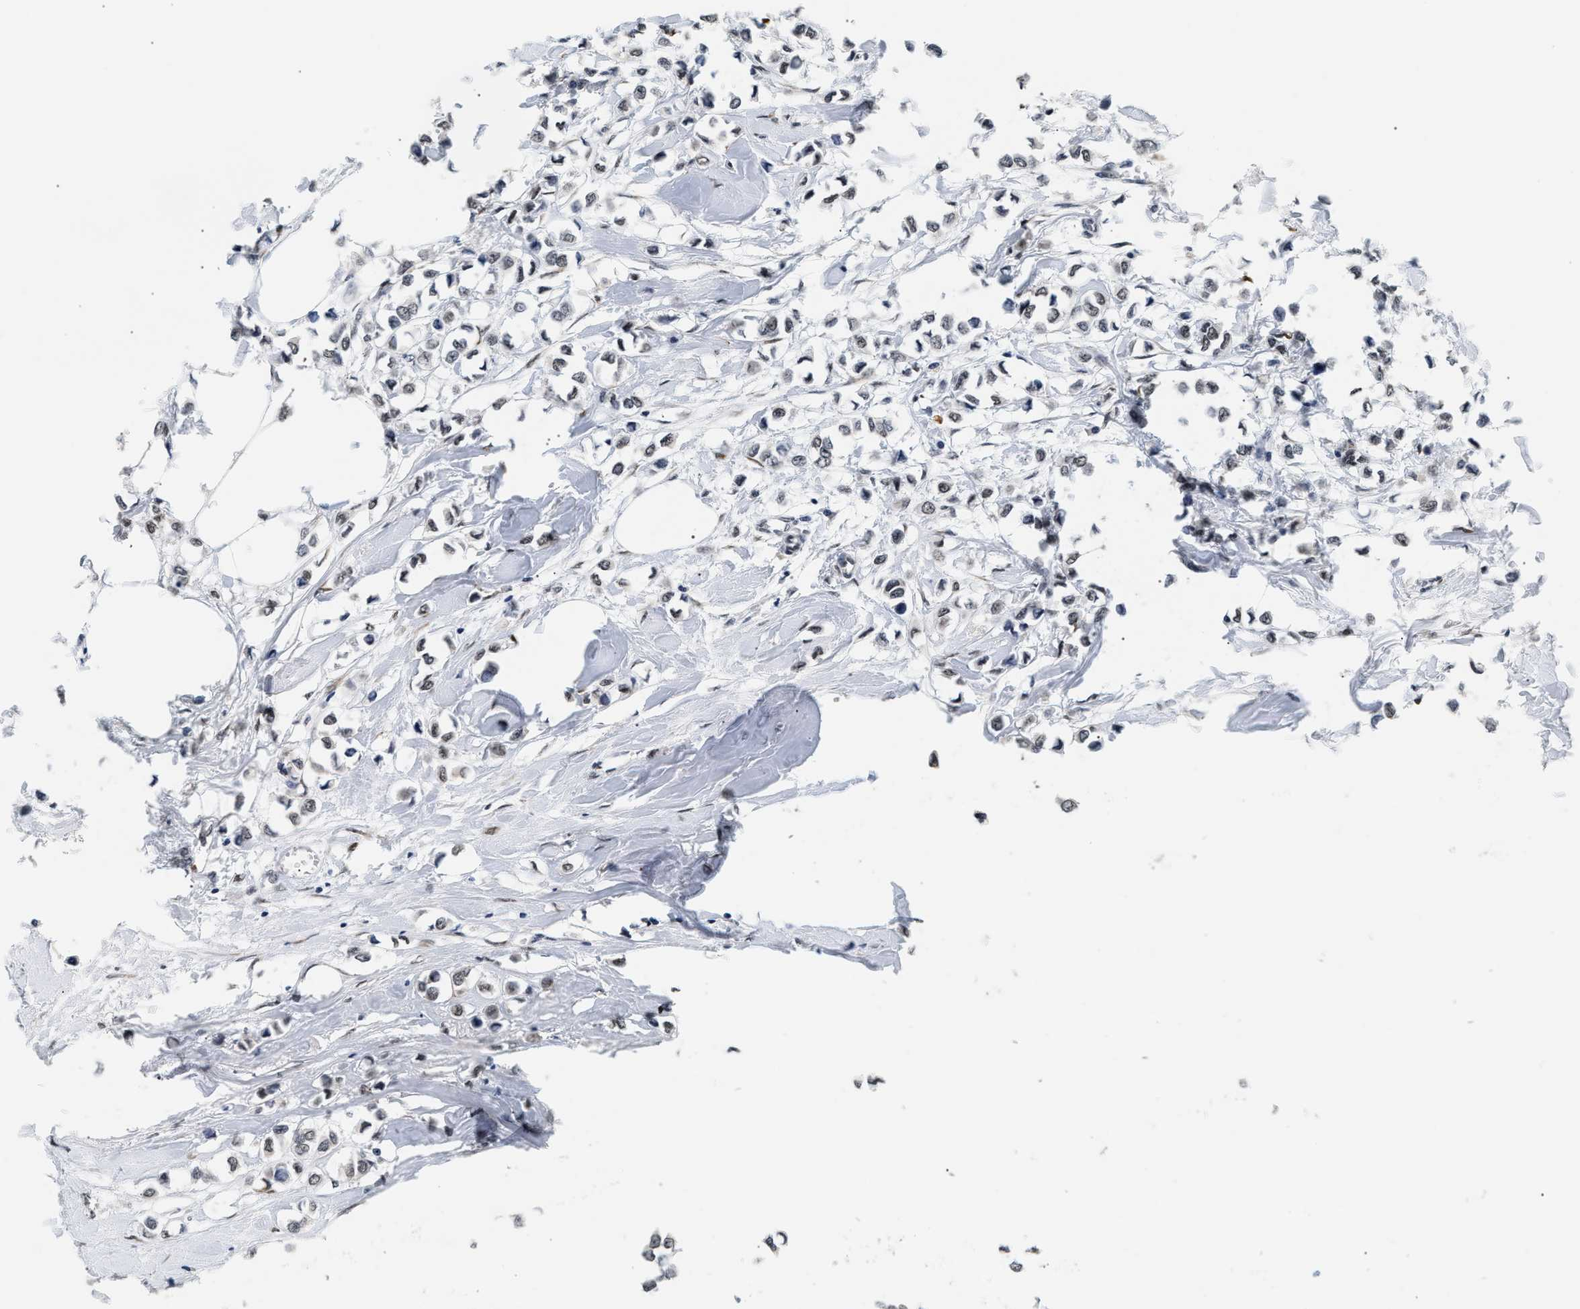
{"staining": {"intensity": "weak", "quantity": "<25%", "location": "nuclear"}, "tissue": "breast cancer", "cell_type": "Tumor cells", "image_type": "cancer", "snomed": [{"axis": "morphology", "description": "Lobular carcinoma"}, {"axis": "topography", "description": "Breast"}], "caption": "Immunohistochemistry of human breast cancer (lobular carcinoma) demonstrates no staining in tumor cells.", "gene": "THOC1", "patient": {"sex": "female", "age": 51}}